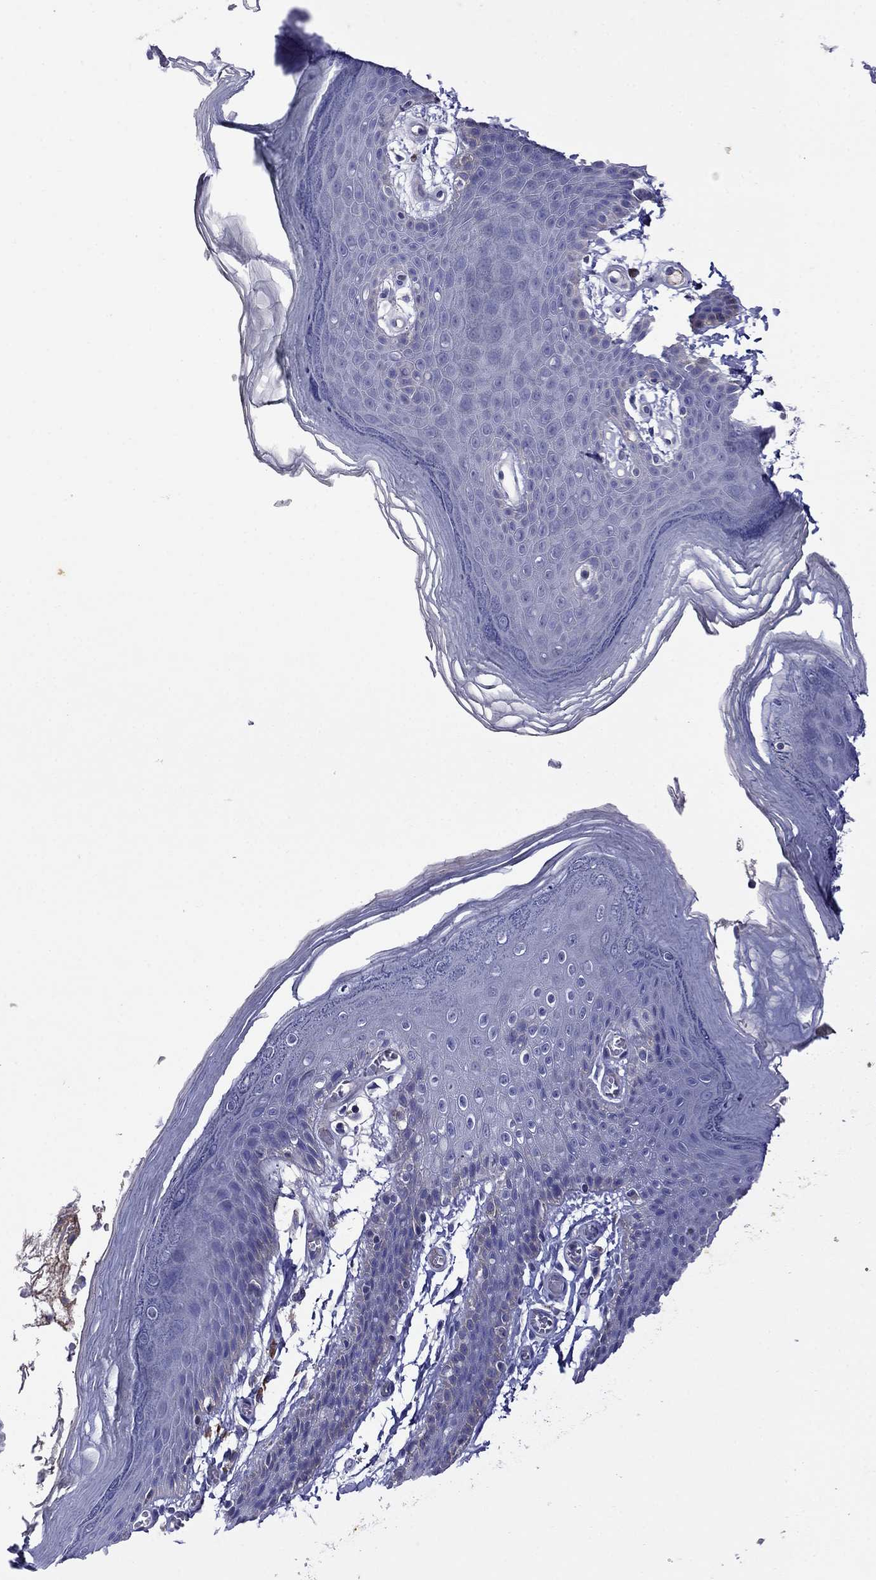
{"staining": {"intensity": "negative", "quantity": "none", "location": "none"}, "tissue": "skin", "cell_type": "Epidermal cells", "image_type": "normal", "snomed": [{"axis": "morphology", "description": "Normal tissue, NOS"}, {"axis": "topography", "description": "Anal"}], "caption": "Image shows no significant protein expression in epidermal cells of benign skin. (Stains: DAB (3,3'-diaminobenzidine) immunohistochemistry with hematoxylin counter stain, Microscopy: brightfield microscopy at high magnification).", "gene": "STAR", "patient": {"sex": "male", "age": 53}}